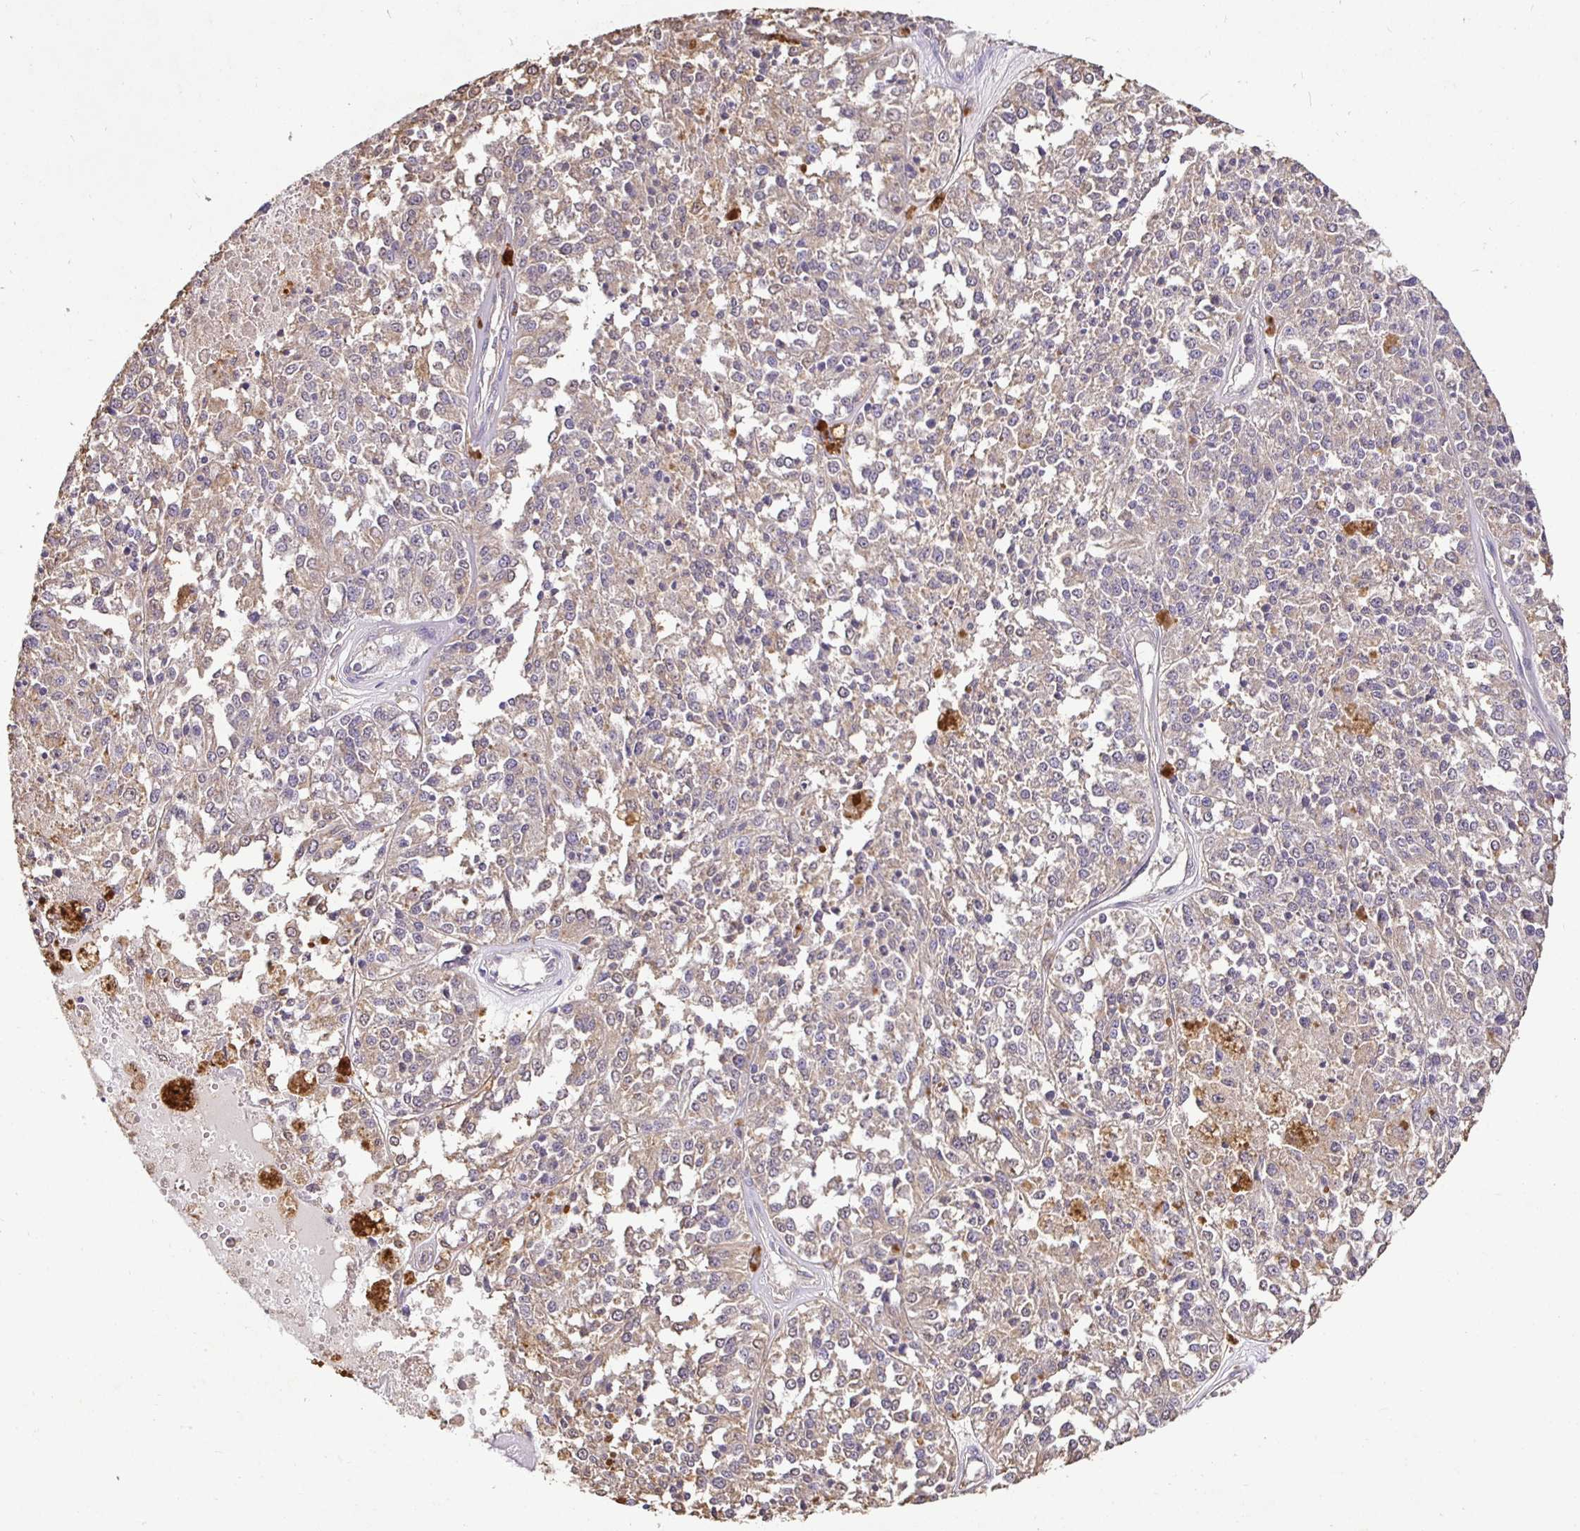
{"staining": {"intensity": "negative", "quantity": "none", "location": "none"}, "tissue": "melanoma", "cell_type": "Tumor cells", "image_type": "cancer", "snomed": [{"axis": "morphology", "description": "Malignant melanoma, Metastatic site"}, {"axis": "topography", "description": "Lymph node"}], "caption": "DAB immunohistochemical staining of human malignant melanoma (metastatic site) exhibits no significant expression in tumor cells.", "gene": "MAPK8IP3", "patient": {"sex": "female", "age": 64}}